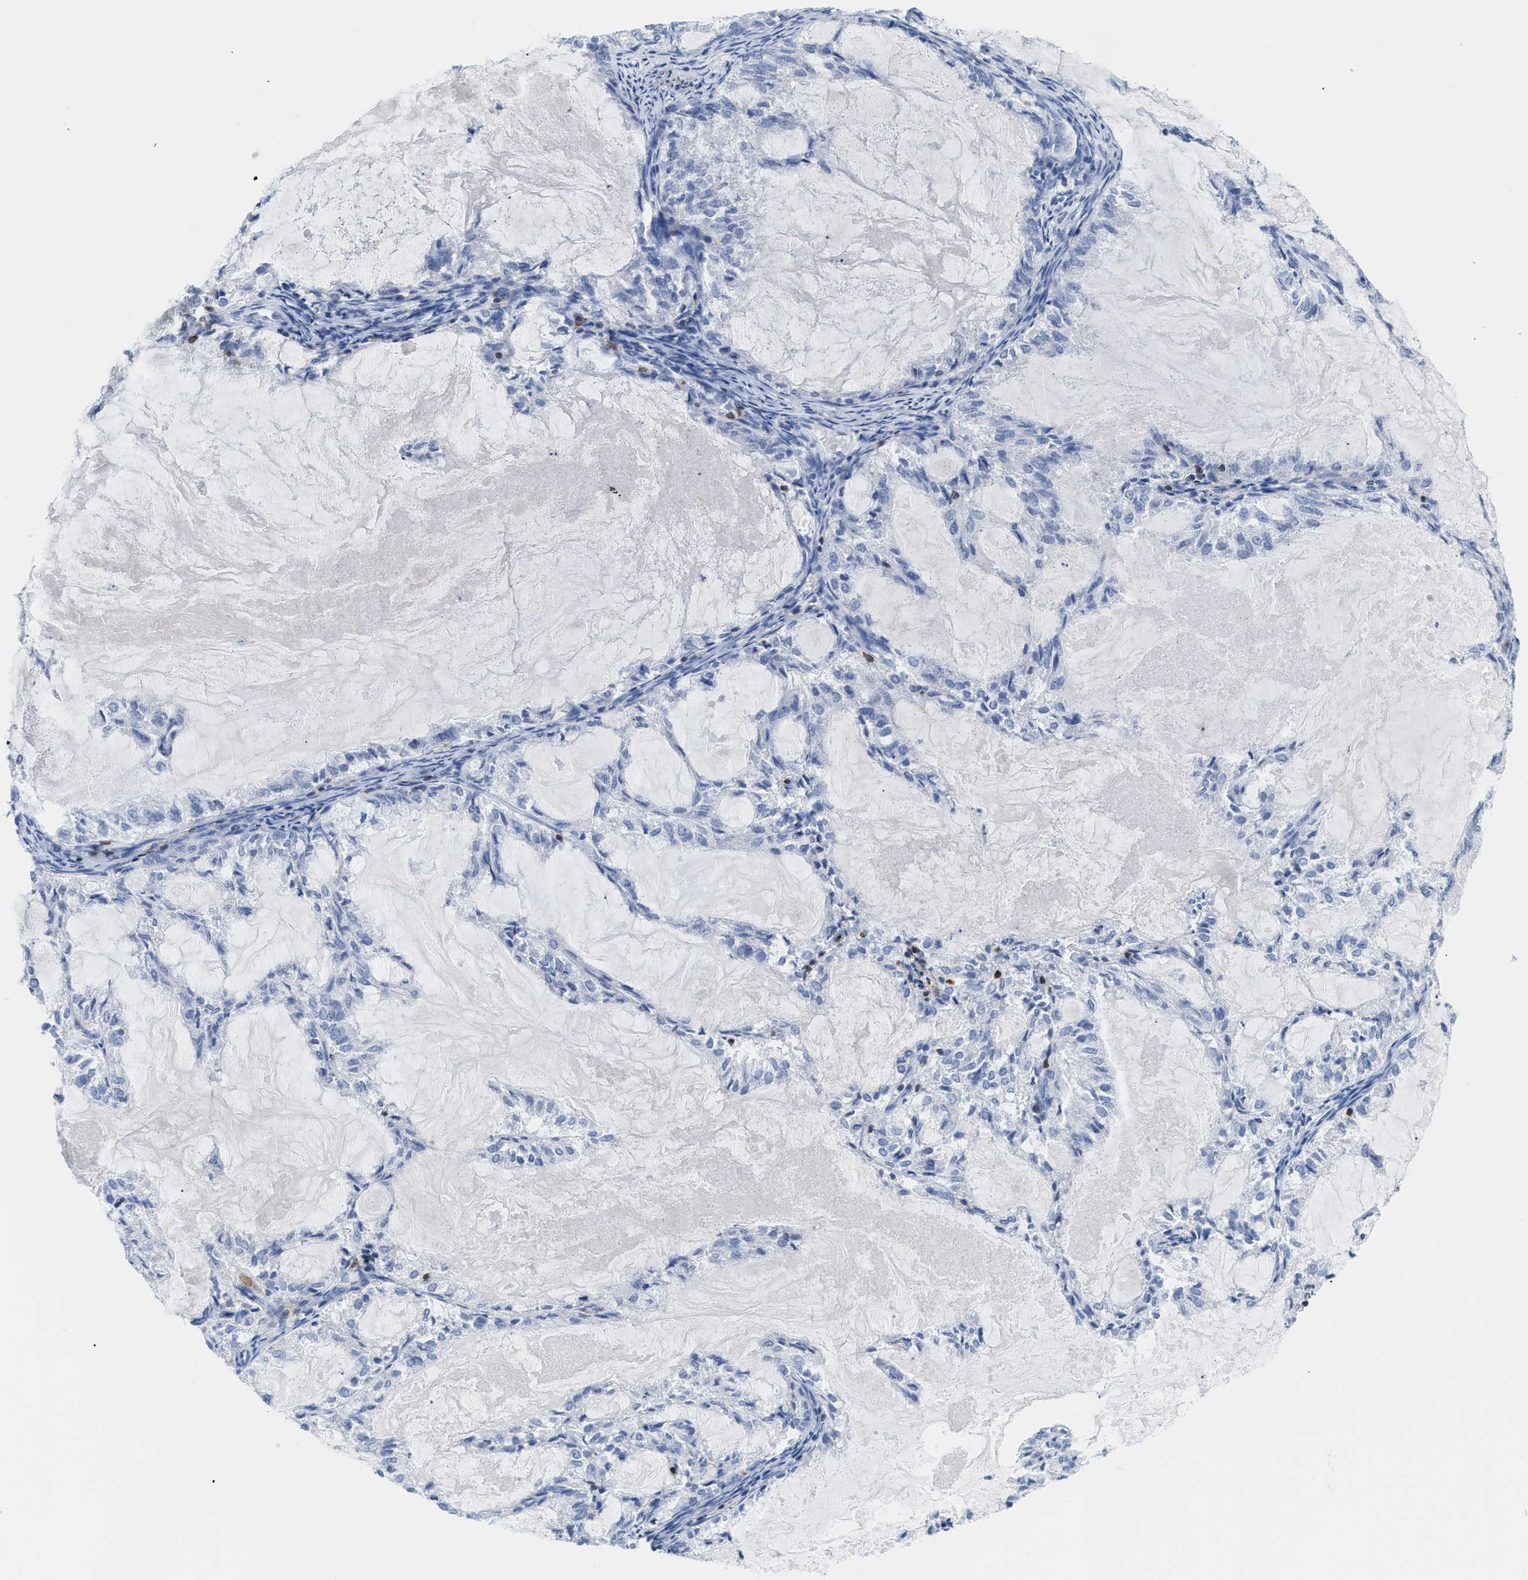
{"staining": {"intensity": "negative", "quantity": "none", "location": "none"}, "tissue": "endometrial cancer", "cell_type": "Tumor cells", "image_type": "cancer", "snomed": [{"axis": "morphology", "description": "Adenocarcinoma, NOS"}, {"axis": "topography", "description": "Endometrium"}], "caption": "The micrograph demonstrates no significant expression in tumor cells of adenocarcinoma (endometrial).", "gene": "LCP1", "patient": {"sex": "female", "age": 86}}